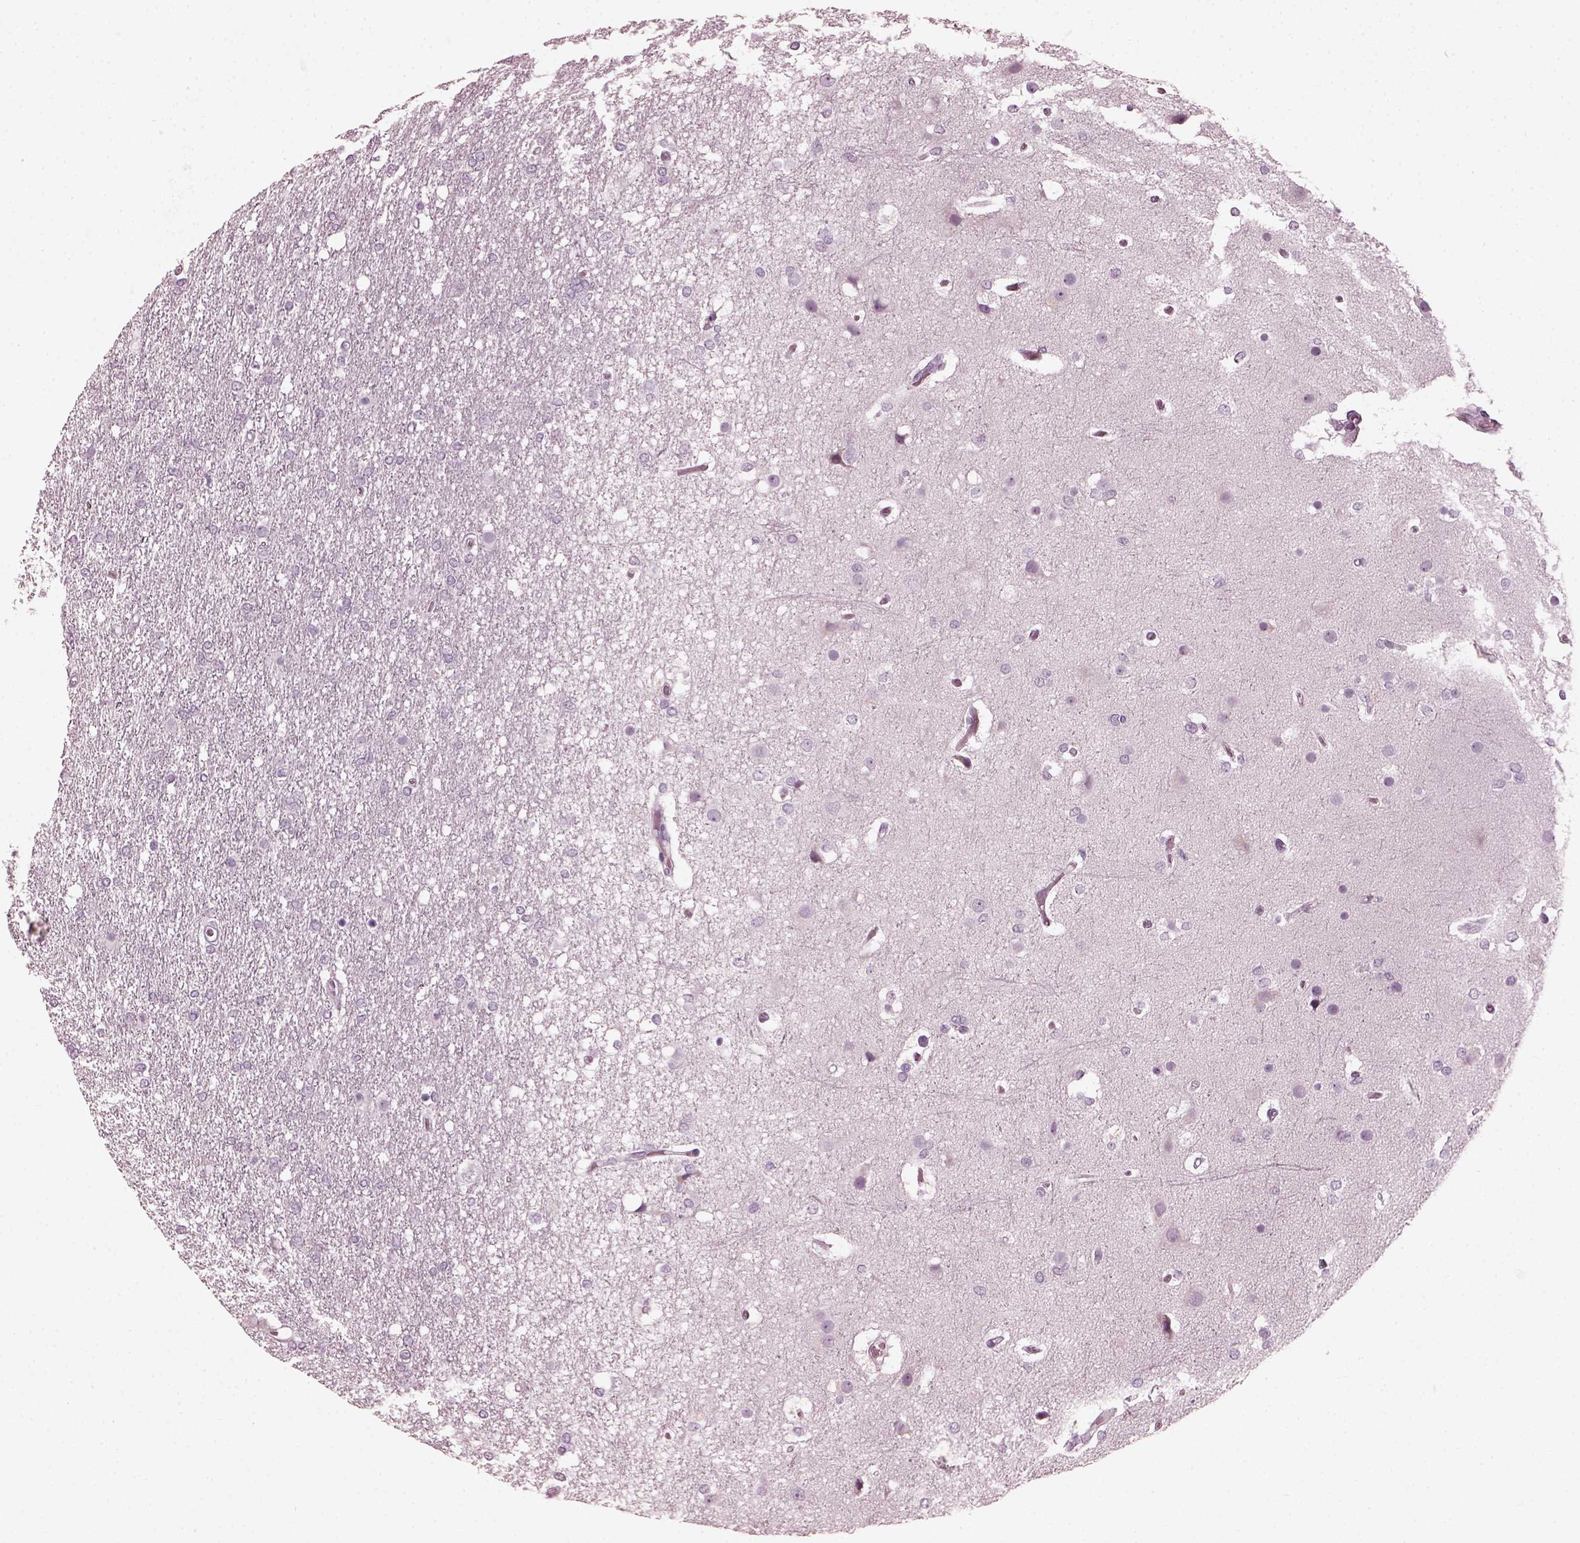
{"staining": {"intensity": "negative", "quantity": "none", "location": "none"}, "tissue": "glioma", "cell_type": "Tumor cells", "image_type": "cancer", "snomed": [{"axis": "morphology", "description": "Glioma, malignant, High grade"}, {"axis": "topography", "description": "Brain"}], "caption": "There is no significant staining in tumor cells of malignant glioma (high-grade).", "gene": "SAXO2", "patient": {"sex": "female", "age": 61}}